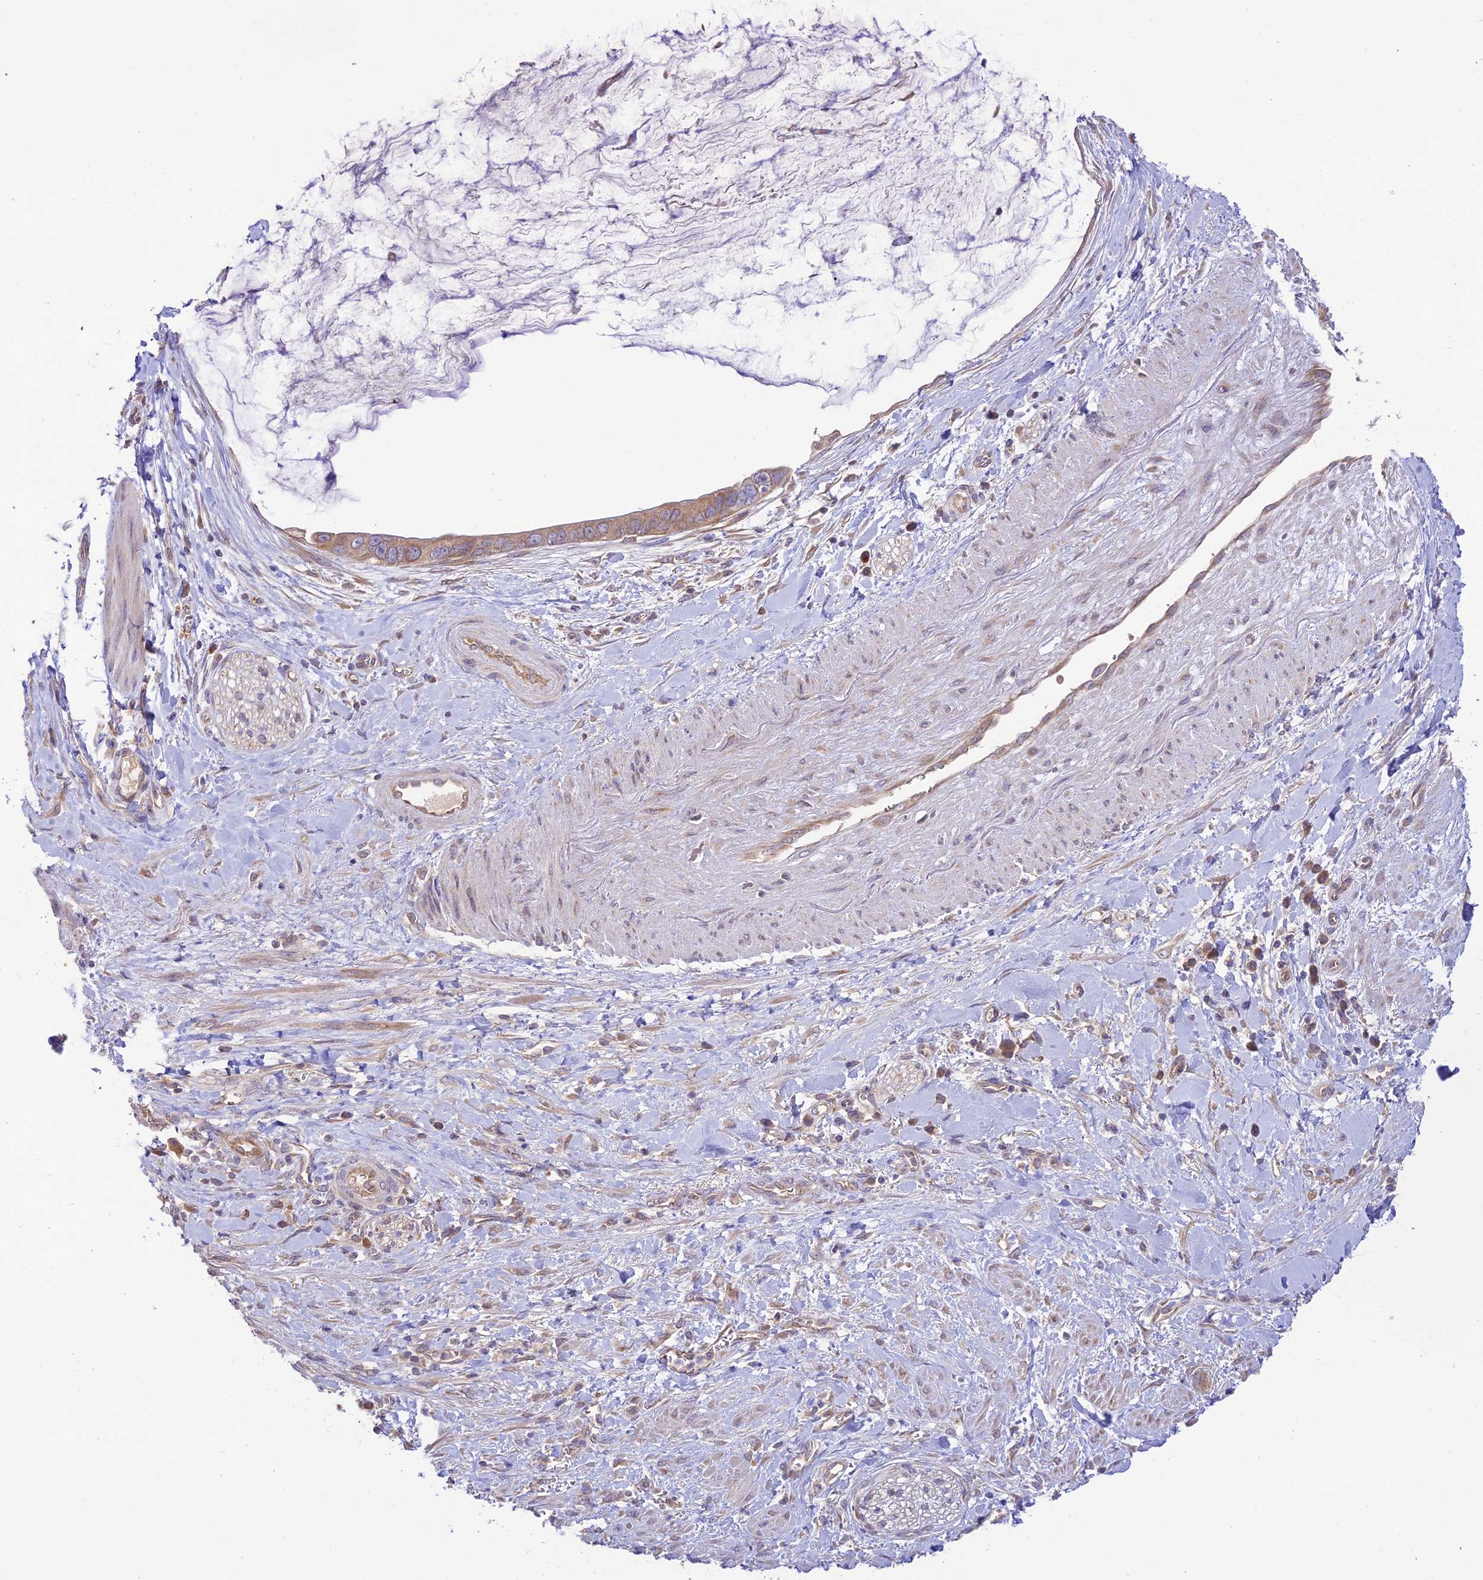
{"staining": {"intensity": "moderate", "quantity": ">75%", "location": "cytoplasmic/membranous"}, "tissue": "pancreatic cancer", "cell_type": "Tumor cells", "image_type": "cancer", "snomed": [{"axis": "morphology", "description": "Adenocarcinoma, NOS"}, {"axis": "topography", "description": "Pancreas"}], "caption": "Tumor cells display medium levels of moderate cytoplasmic/membranous positivity in about >75% of cells in human pancreatic cancer (adenocarcinoma).", "gene": "TMEM259", "patient": {"sex": "male", "age": 75}}